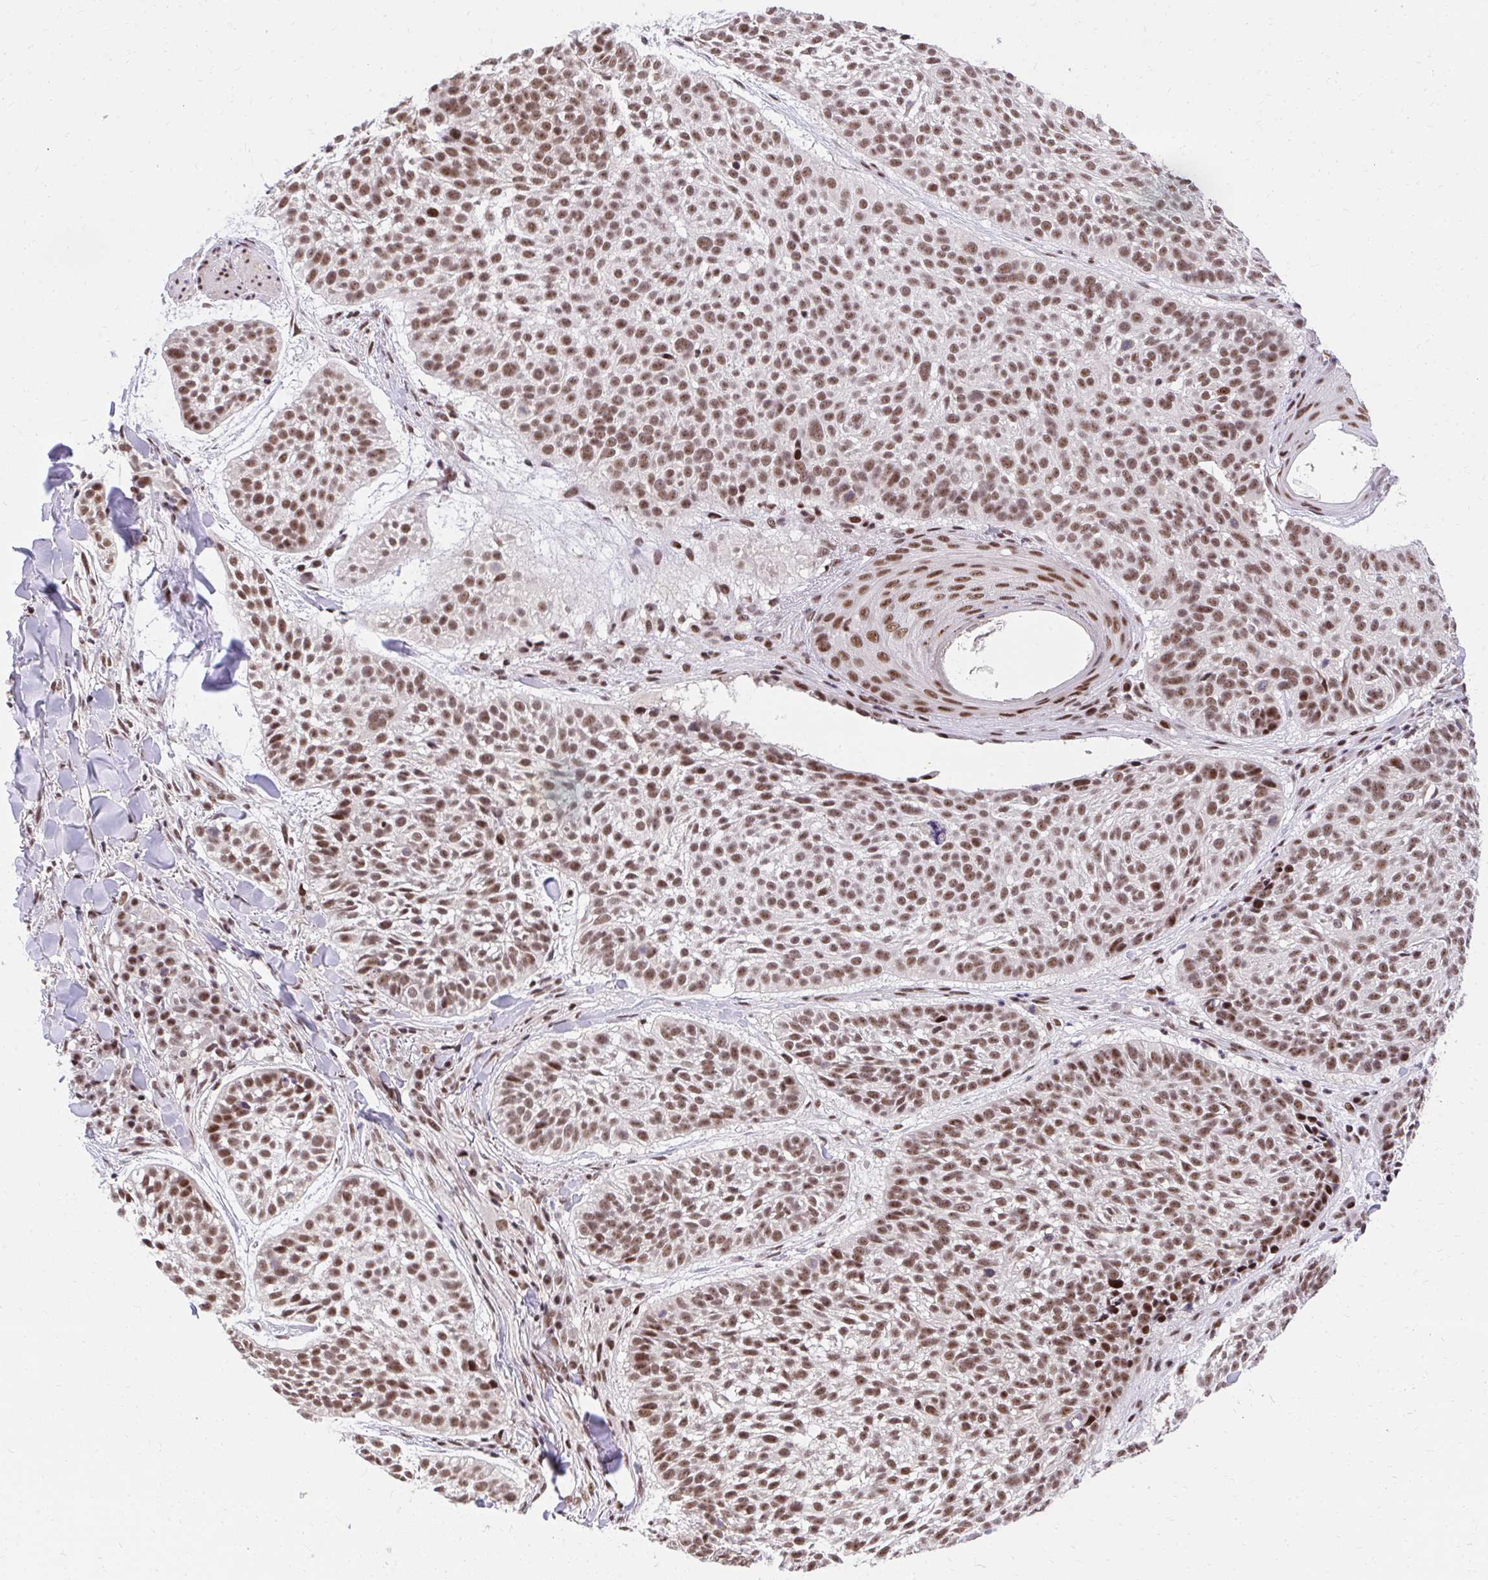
{"staining": {"intensity": "moderate", "quantity": ">75%", "location": "nuclear"}, "tissue": "skin cancer", "cell_type": "Tumor cells", "image_type": "cancer", "snomed": [{"axis": "morphology", "description": "Basal cell carcinoma"}, {"axis": "topography", "description": "Skin"}, {"axis": "topography", "description": "Skin of scalp"}], "caption": "Skin cancer (basal cell carcinoma) stained with immunohistochemistry (IHC) demonstrates moderate nuclear expression in approximately >75% of tumor cells.", "gene": "SYNE4", "patient": {"sex": "female", "age": 45}}